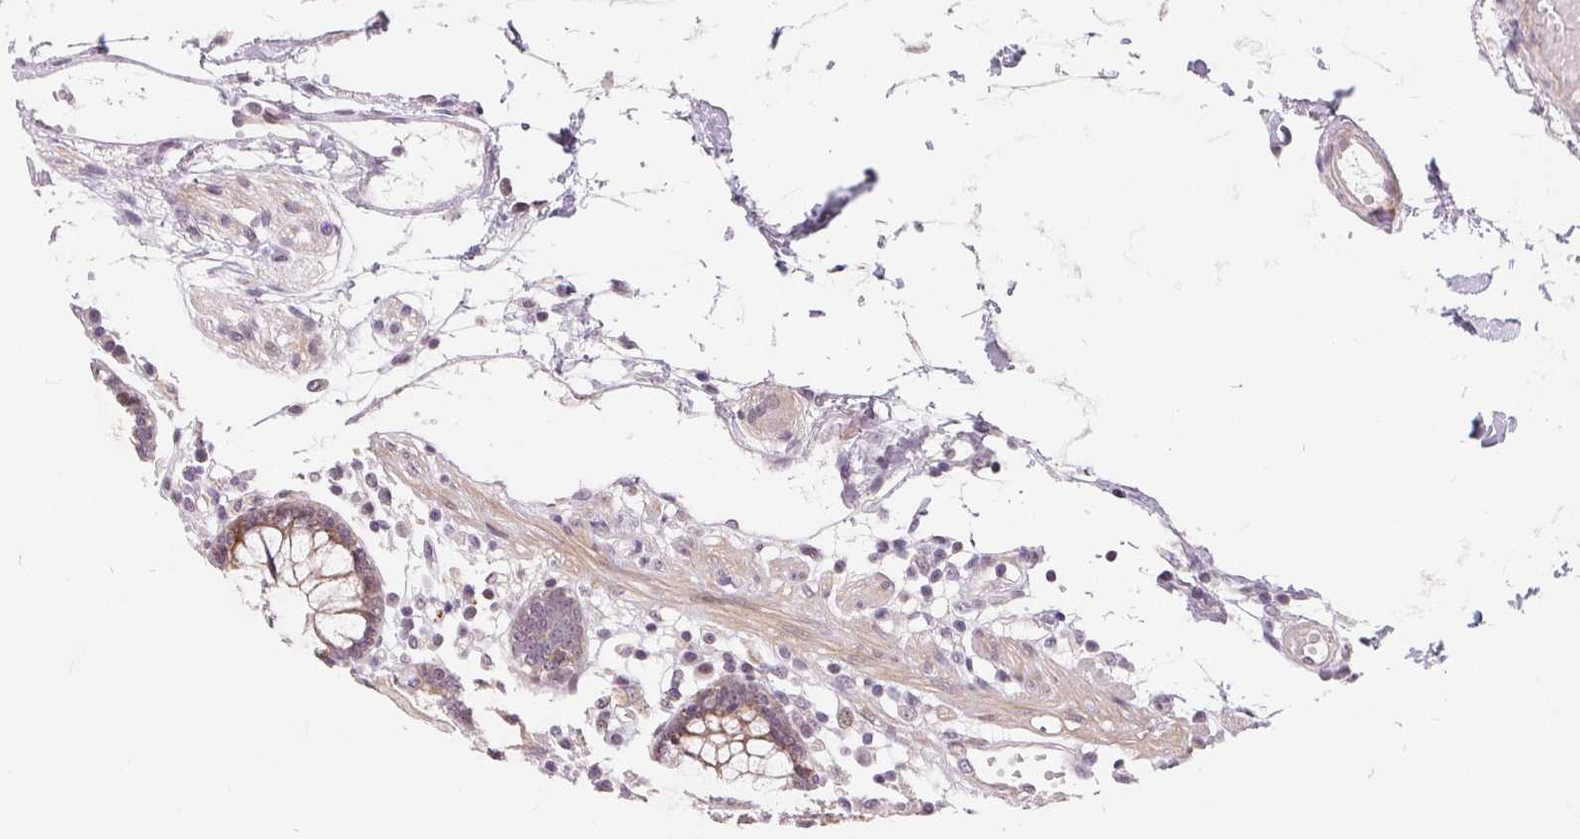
{"staining": {"intensity": "weak", "quantity": "<25%", "location": "cytoplasmic/membranous"}, "tissue": "colon", "cell_type": "Endothelial cells", "image_type": "normal", "snomed": [{"axis": "morphology", "description": "Normal tissue, NOS"}, {"axis": "morphology", "description": "Adenocarcinoma, NOS"}, {"axis": "topography", "description": "Colon"}], "caption": "This is a histopathology image of IHC staining of benign colon, which shows no expression in endothelial cells.", "gene": "NRG2", "patient": {"sex": "male", "age": 83}}